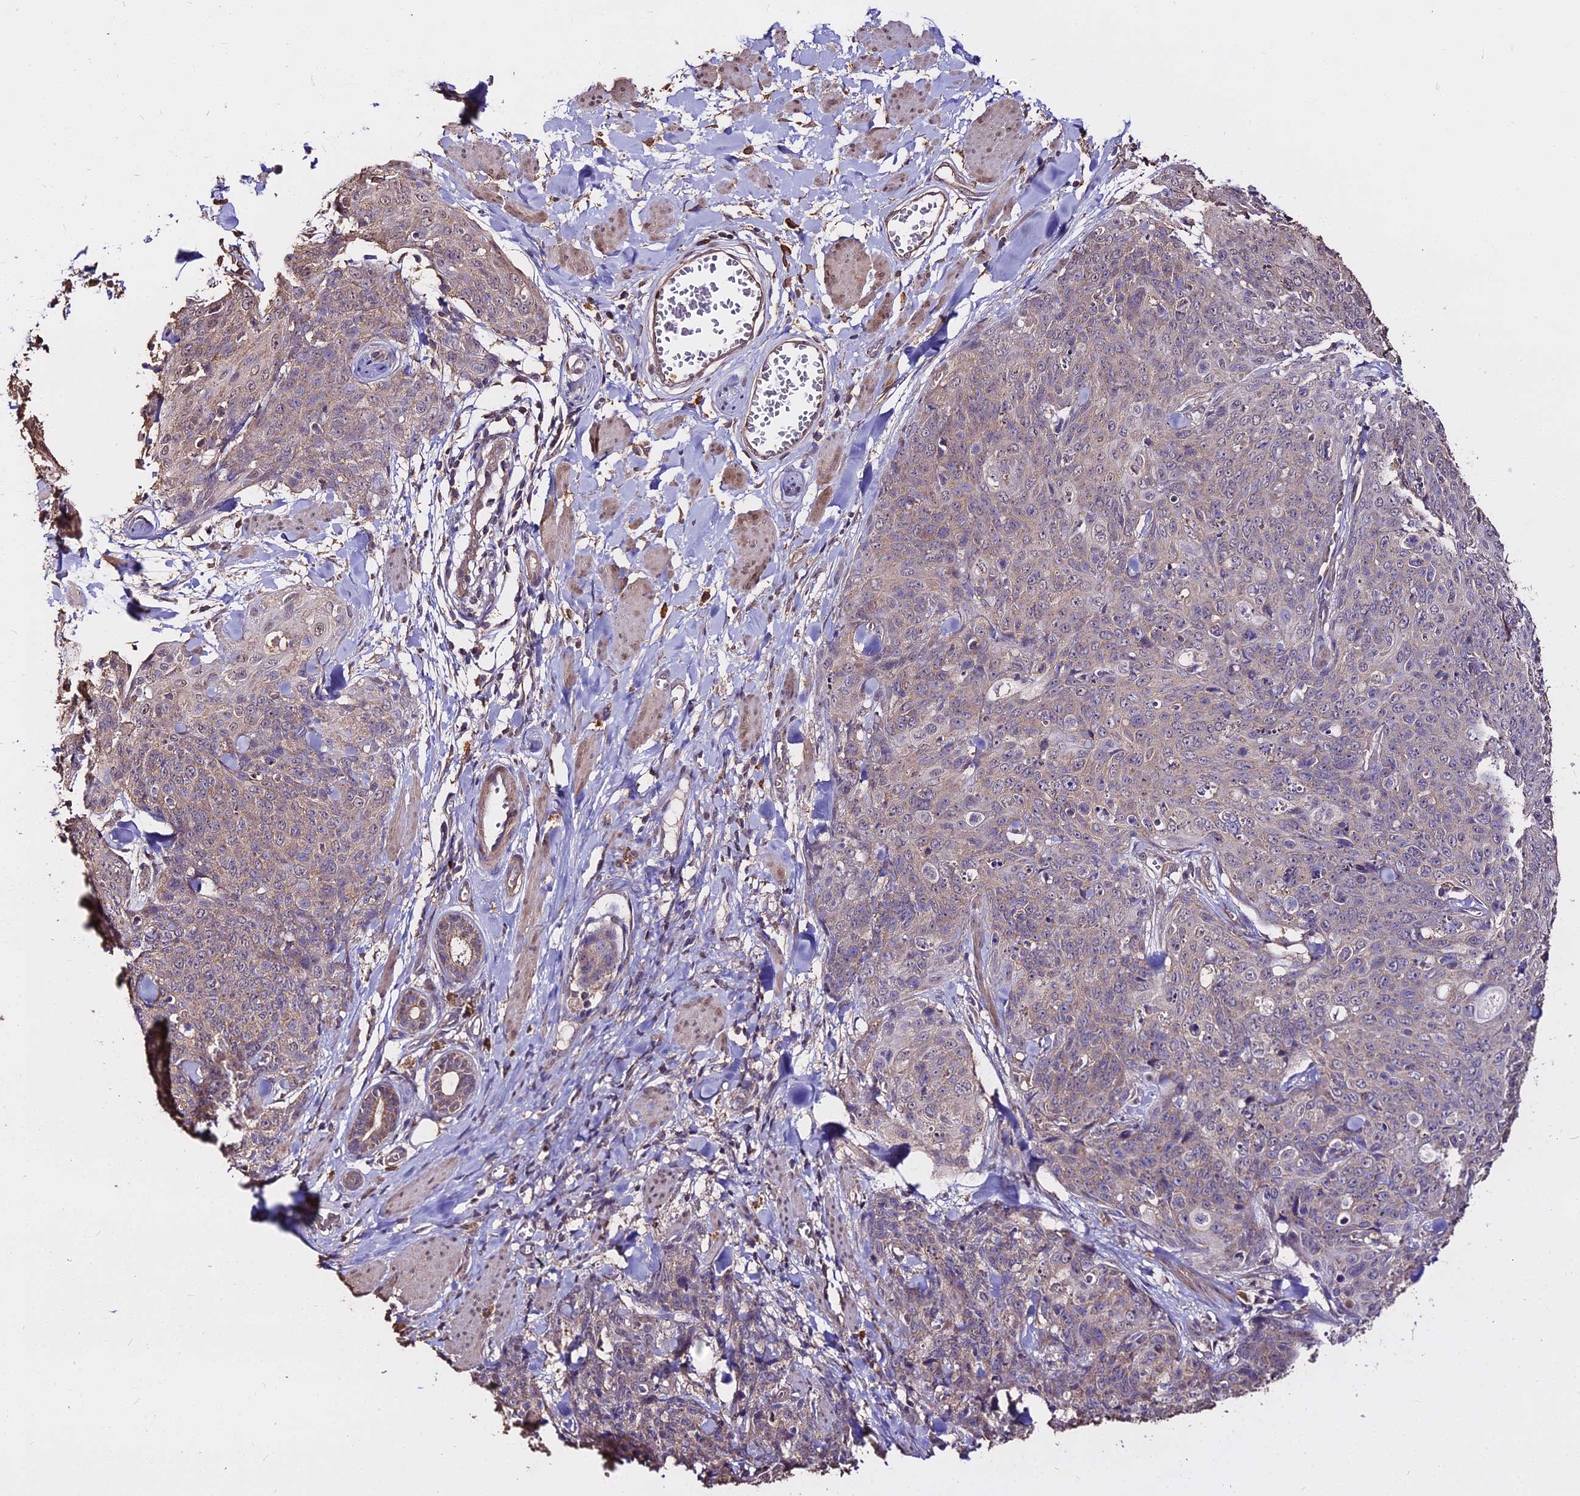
{"staining": {"intensity": "weak", "quantity": "25%-75%", "location": "cytoplasmic/membranous"}, "tissue": "skin cancer", "cell_type": "Tumor cells", "image_type": "cancer", "snomed": [{"axis": "morphology", "description": "Squamous cell carcinoma, NOS"}, {"axis": "topography", "description": "Skin"}, {"axis": "topography", "description": "Vulva"}], "caption": "The histopathology image demonstrates a brown stain indicating the presence of a protein in the cytoplasmic/membranous of tumor cells in skin squamous cell carcinoma.", "gene": "METTL13", "patient": {"sex": "female", "age": 85}}